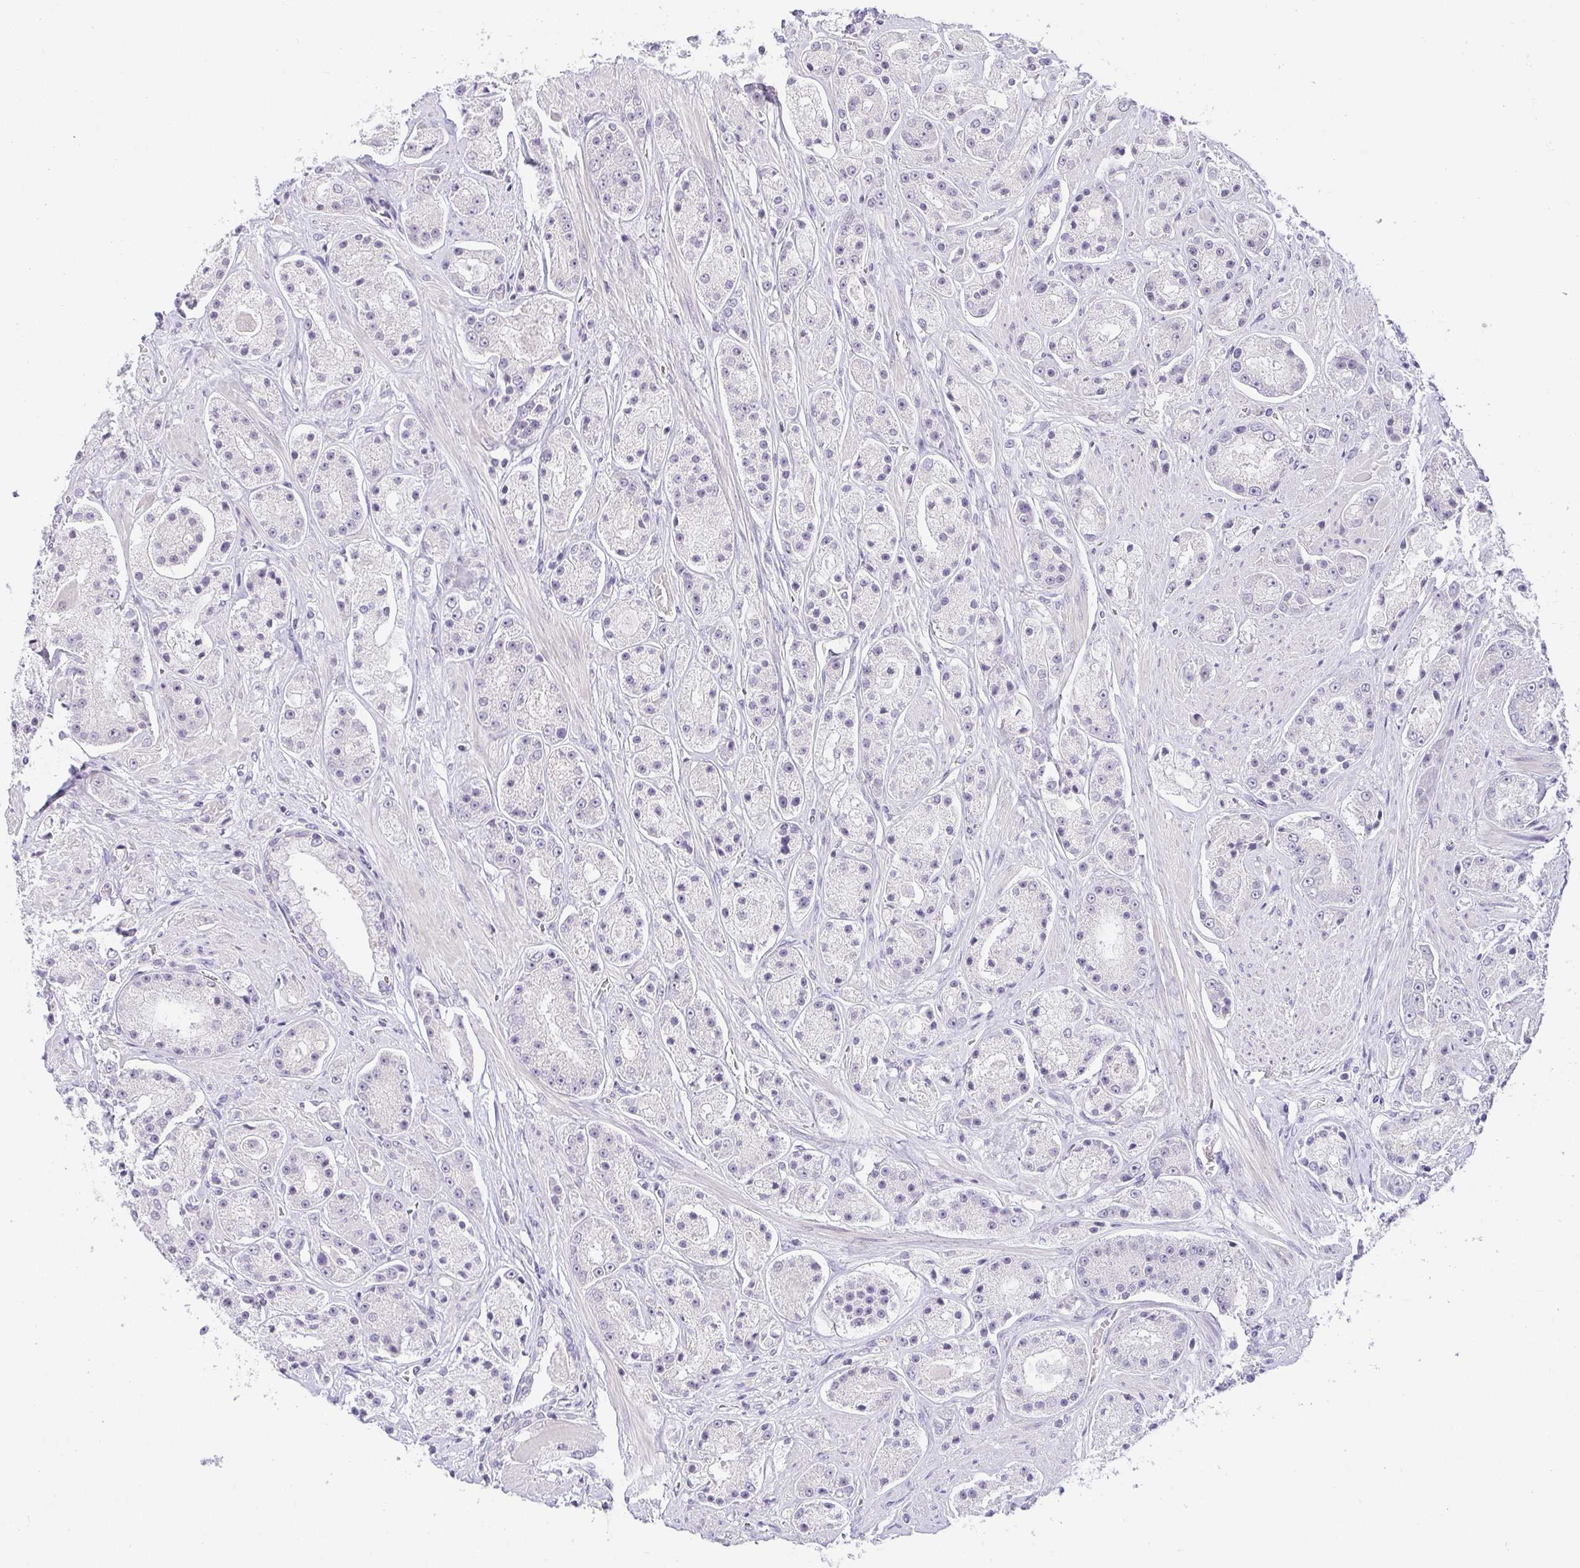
{"staining": {"intensity": "negative", "quantity": "none", "location": "none"}, "tissue": "prostate cancer", "cell_type": "Tumor cells", "image_type": "cancer", "snomed": [{"axis": "morphology", "description": "Adenocarcinoma, High grade"}, {"axis": "topography", "description": "Prostate"}], "caption": "IHC of prostate cancer (adenocarcinoma (high-grade)) demonstrates no staining in tumor cells. (DAB immunohistochemistry, high magnification).", "gene": "CACNA1S", "patient": {"sex": "male", "age": 67}}